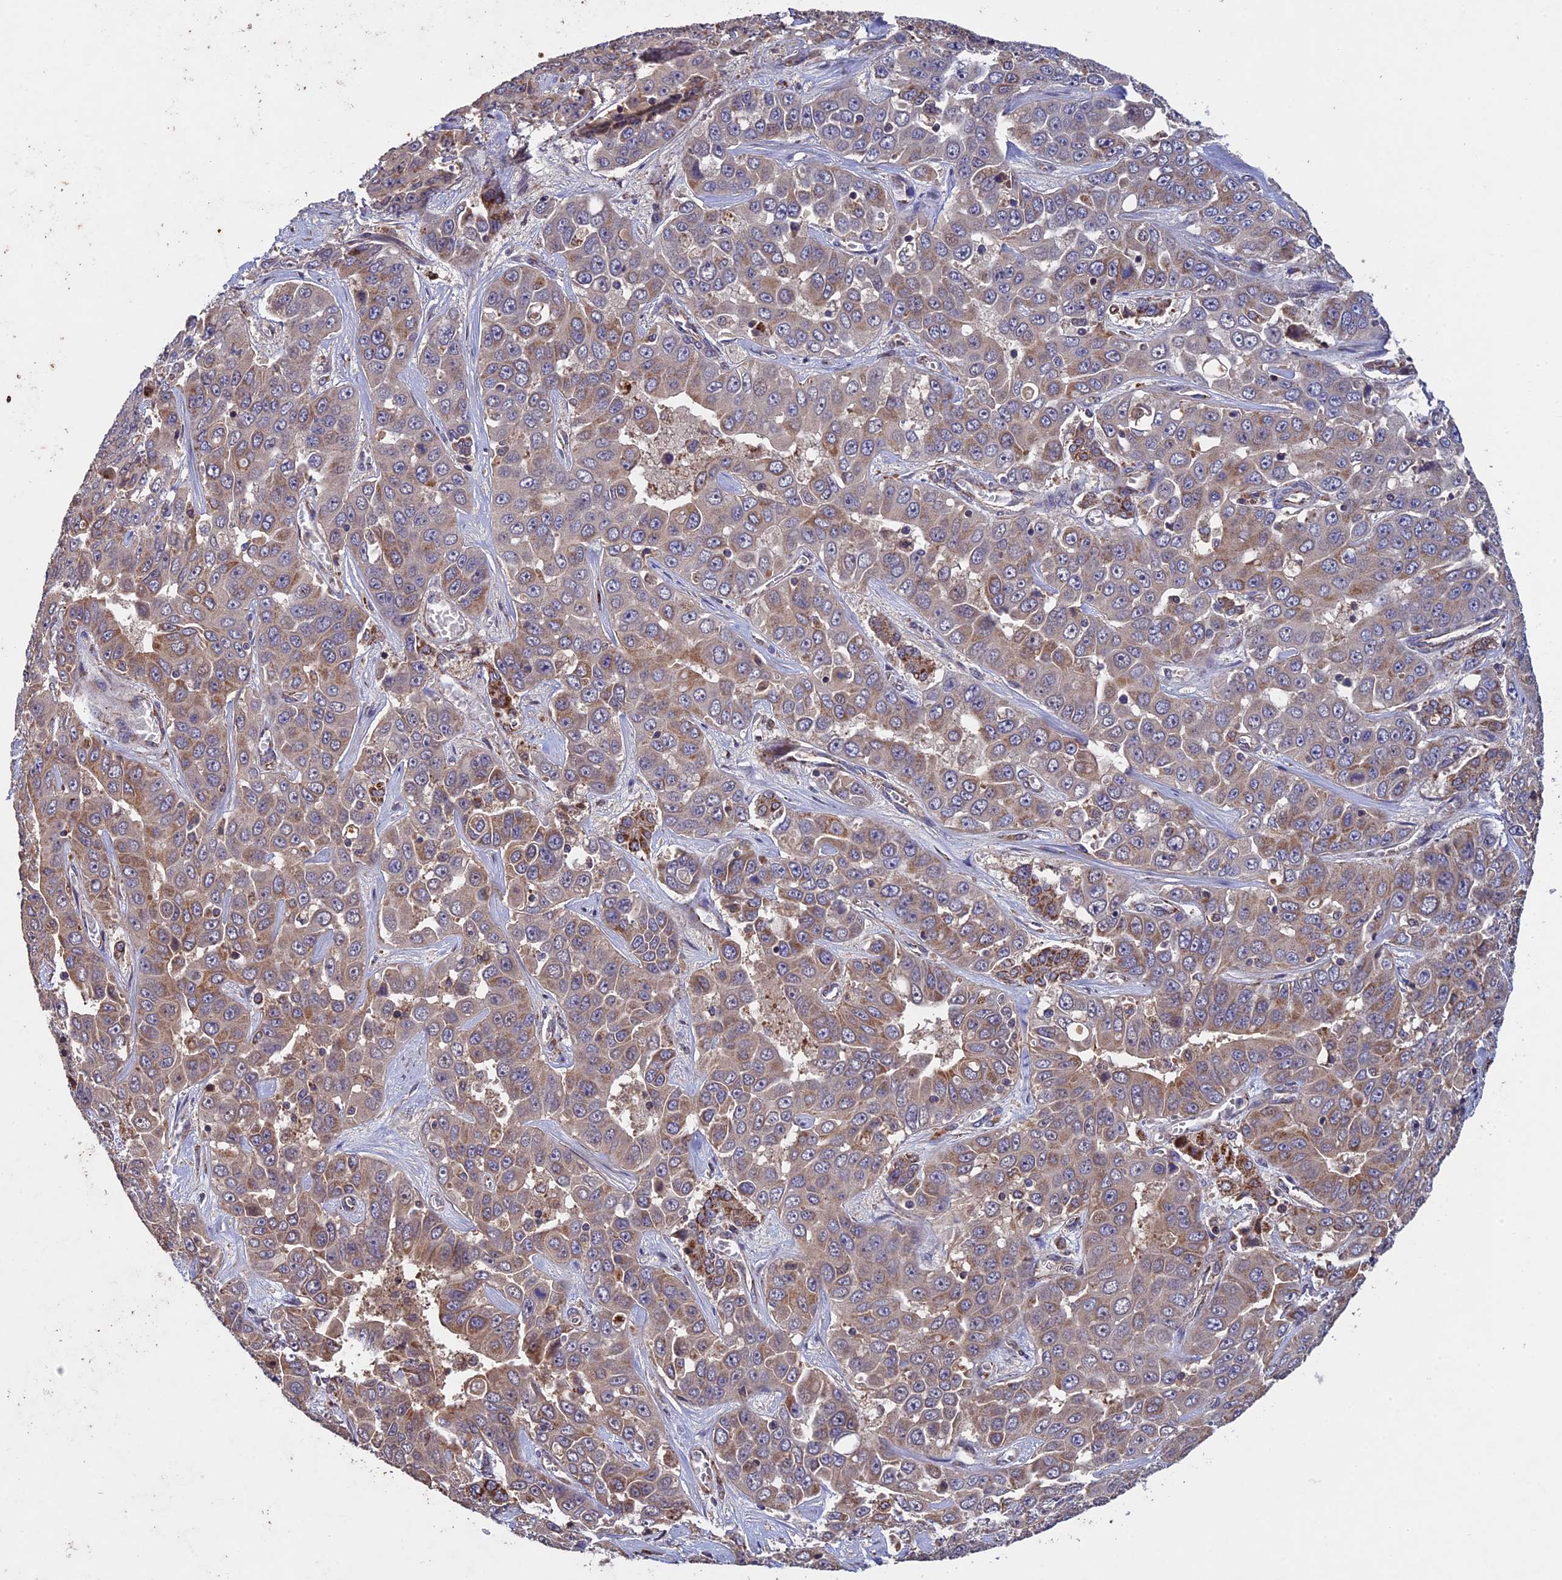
{"staining": {"intensity": "moderate", "quantity": "<25%", "location": "cytoplasmic/membranous"}, "tissue": "liver cancer", "cell_type": "Tumor cells", "image_type": "cancer", "snomed": [{"axis": "morphology", "description": "Cholangiocarcinoma"}, {"axis": "topography", "description": "Liver"}], "caption": "This is a micrograph of immunohistochemistry (IHC) staining of liver cholangiocarcinoma, which shows moderate expression in the cytoplasmic/membranous of tumor cells.", "gene": "RNF17", "patient": {"sex": "female", "age": 52}}